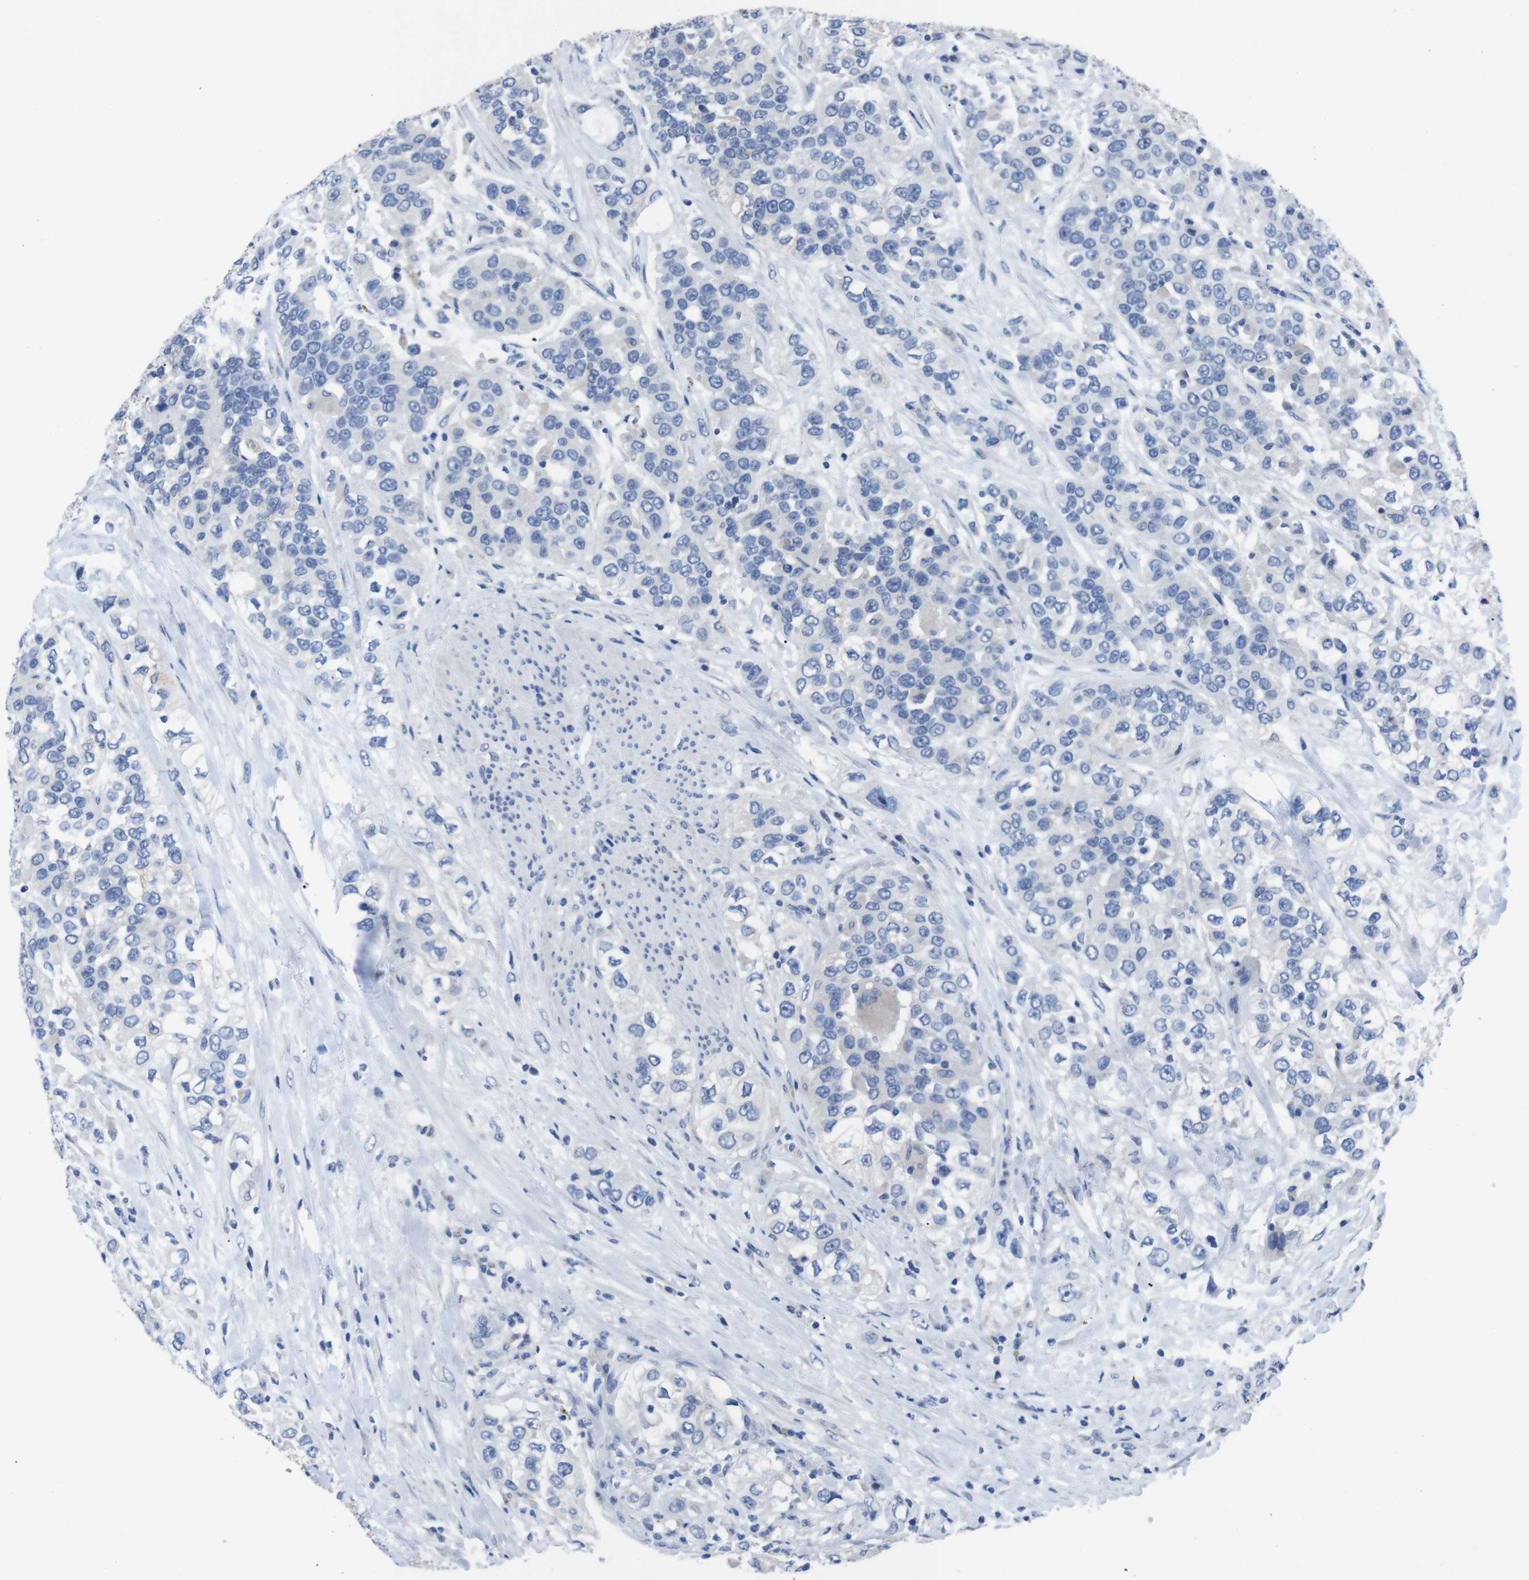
{"staining": {"intensity": "negative", "quantity": "none", "location": "none"}, "tissue": "urothelial cancer", "cell_type": "Tumor cells", "image_type": "cancer", "snomed": [{"axis": "morphology", "description": "Urothelial carcinoma, High grade"}, {"axis": "topography", "description": "Urinary bladder"}], "caption": "IHC of high-grade urothelial carcinoma demonstrates no expression in tumor cells.", "gene": "GJB2", "patient": {"sex": "female", "age": 80}}